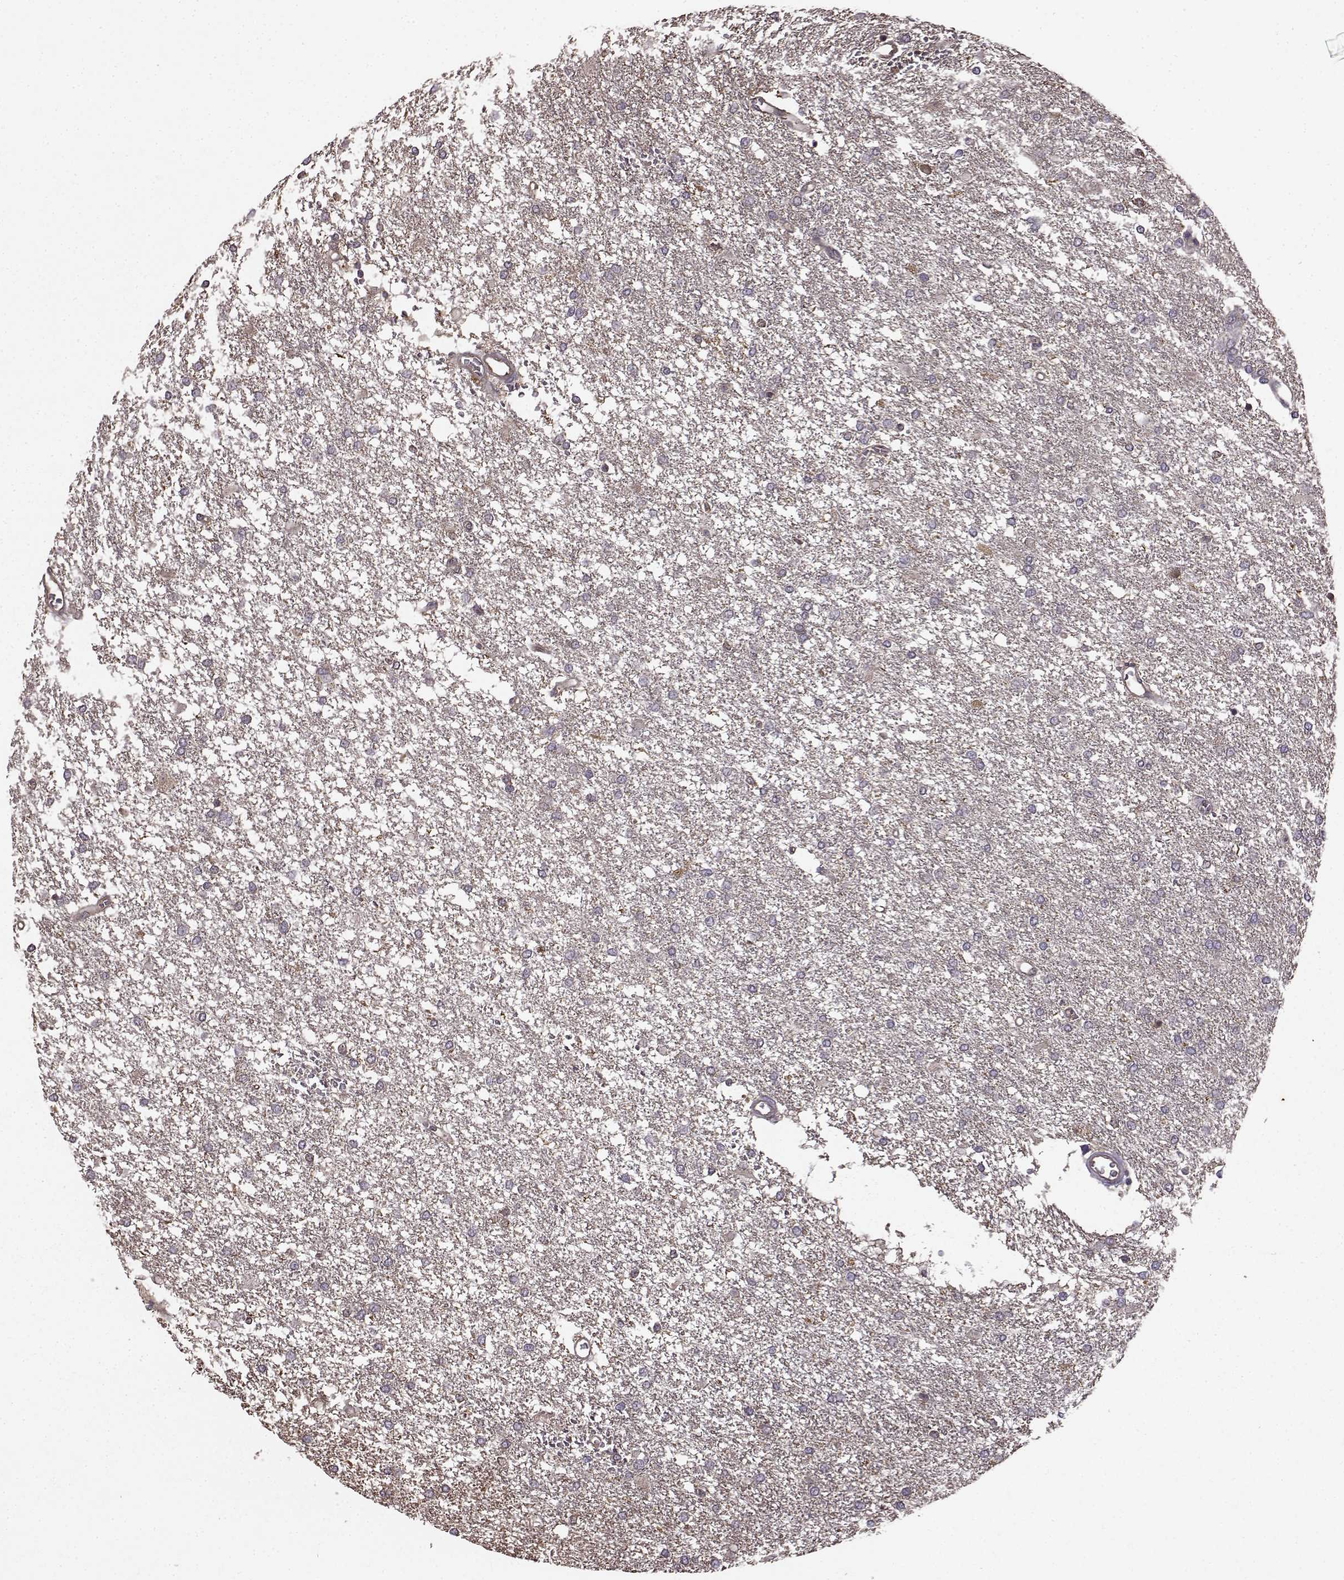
{"staining": {"intensity": "negative", "quantity": "none", "location": "none"}, "tissue": "glioma", "cell_type": "Tumor cells", "image_type": "cancer", "snomed": [{"axis": "morphology", "description": "Glioma, malignant, High grade"}, {"axis": "topography", "description": "Brain"}], "caption": "Image shows no protein expression in tumor cells of malignant glioma (high-grade) tissue.", "gene": "NME1-NME2", "patient": {"sex": "female", "age": 61}}